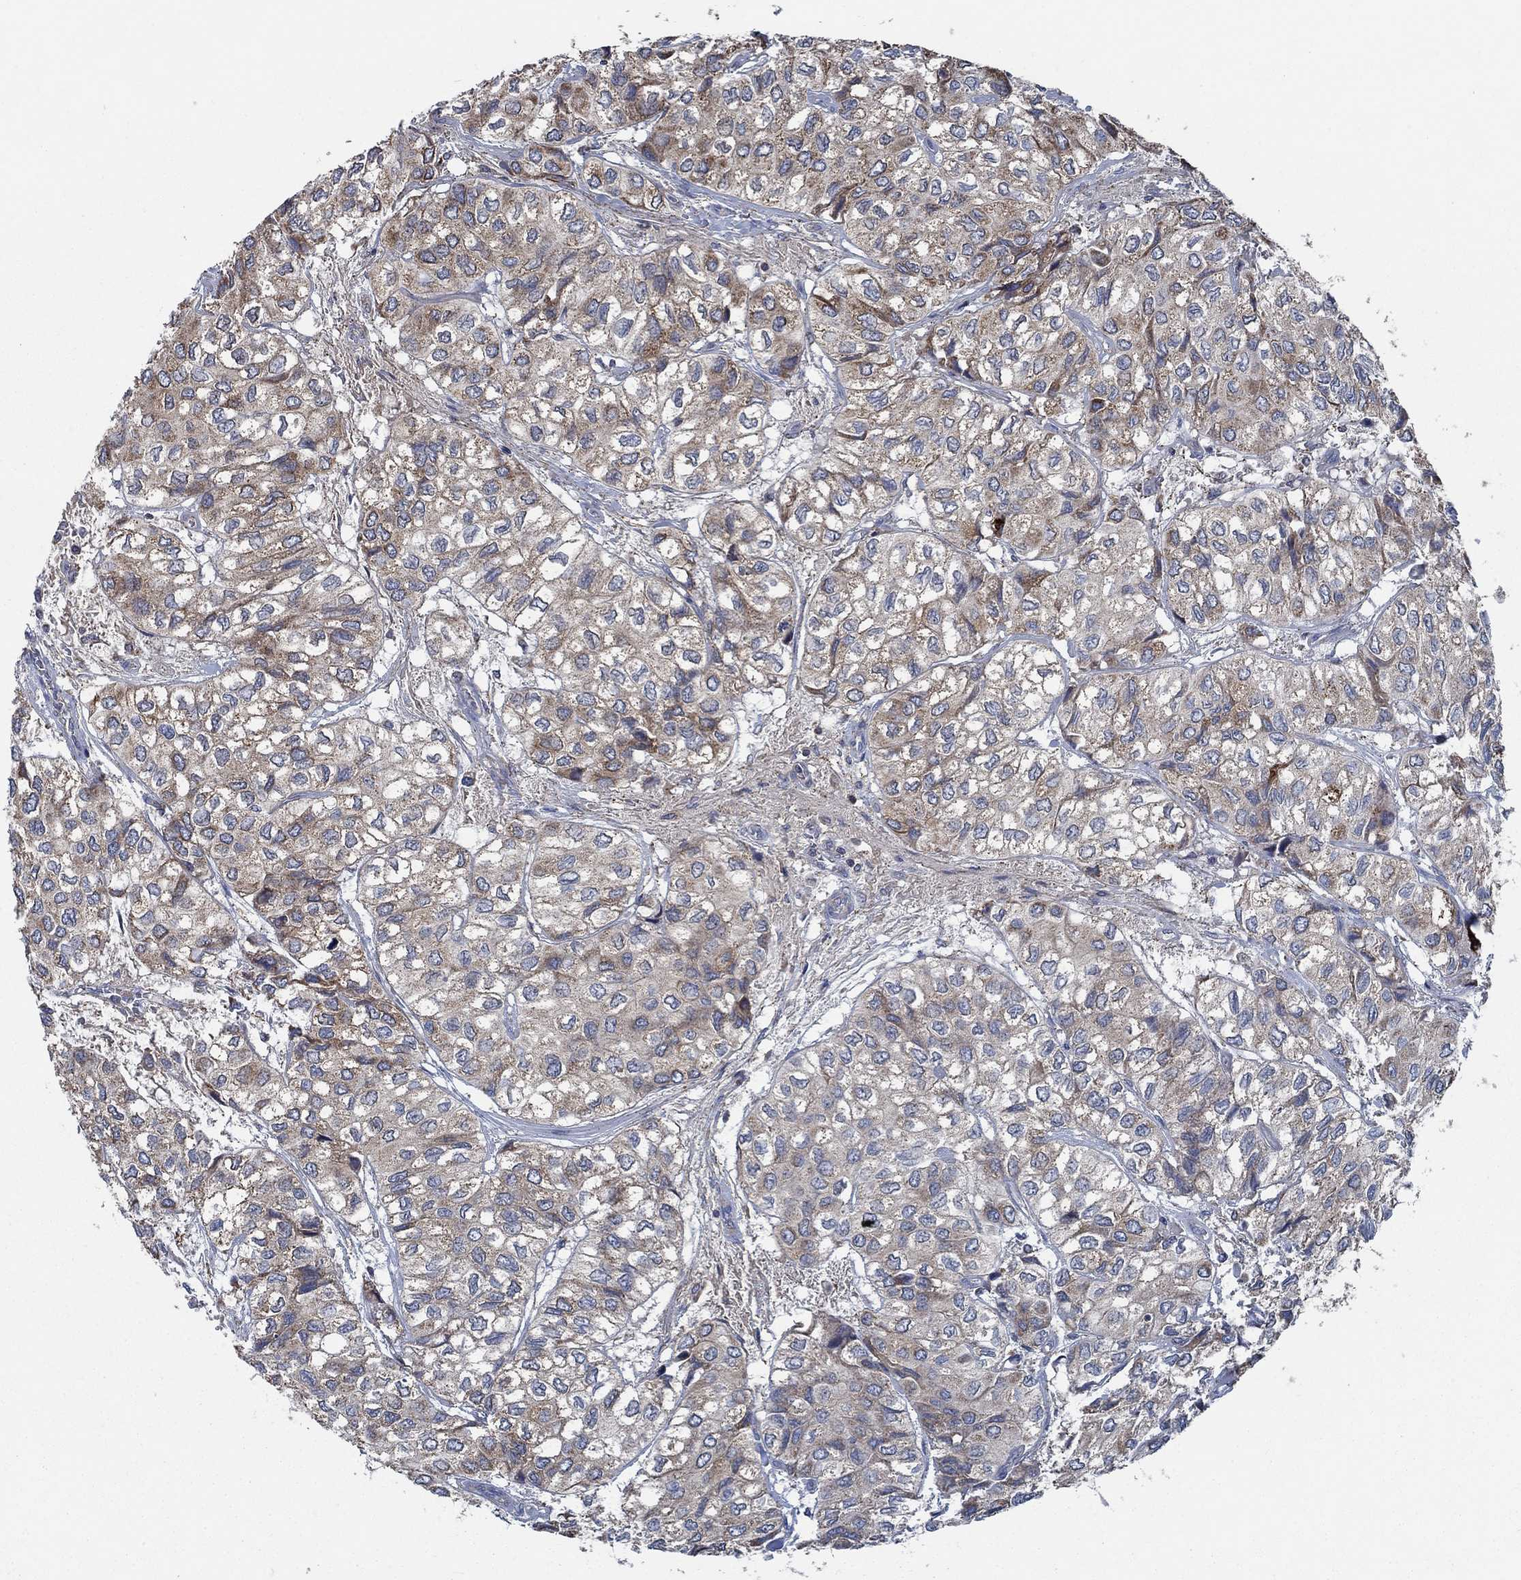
{"staining": {"intensity": "weak", "quantity": ">75%", "location": "cytoplasmic/membranous"}, "tissue": "urothelial cancer", "cell_type": "Tumor cells", "image_type": "cancer", "snomed": [{"axis": "morphology", "description": "Urothelial carcinoma, High grade"}, {"axis": "topography", "description": "Urinary bladder"}], "caption": "Immunohistochemical staining of human urothelial cancer shows weak cytoplasmic/membranous protein staining in about >75% of tumor cells.", "gene": "STXBP6", "patient": {"sex": "male", "age": 73}}